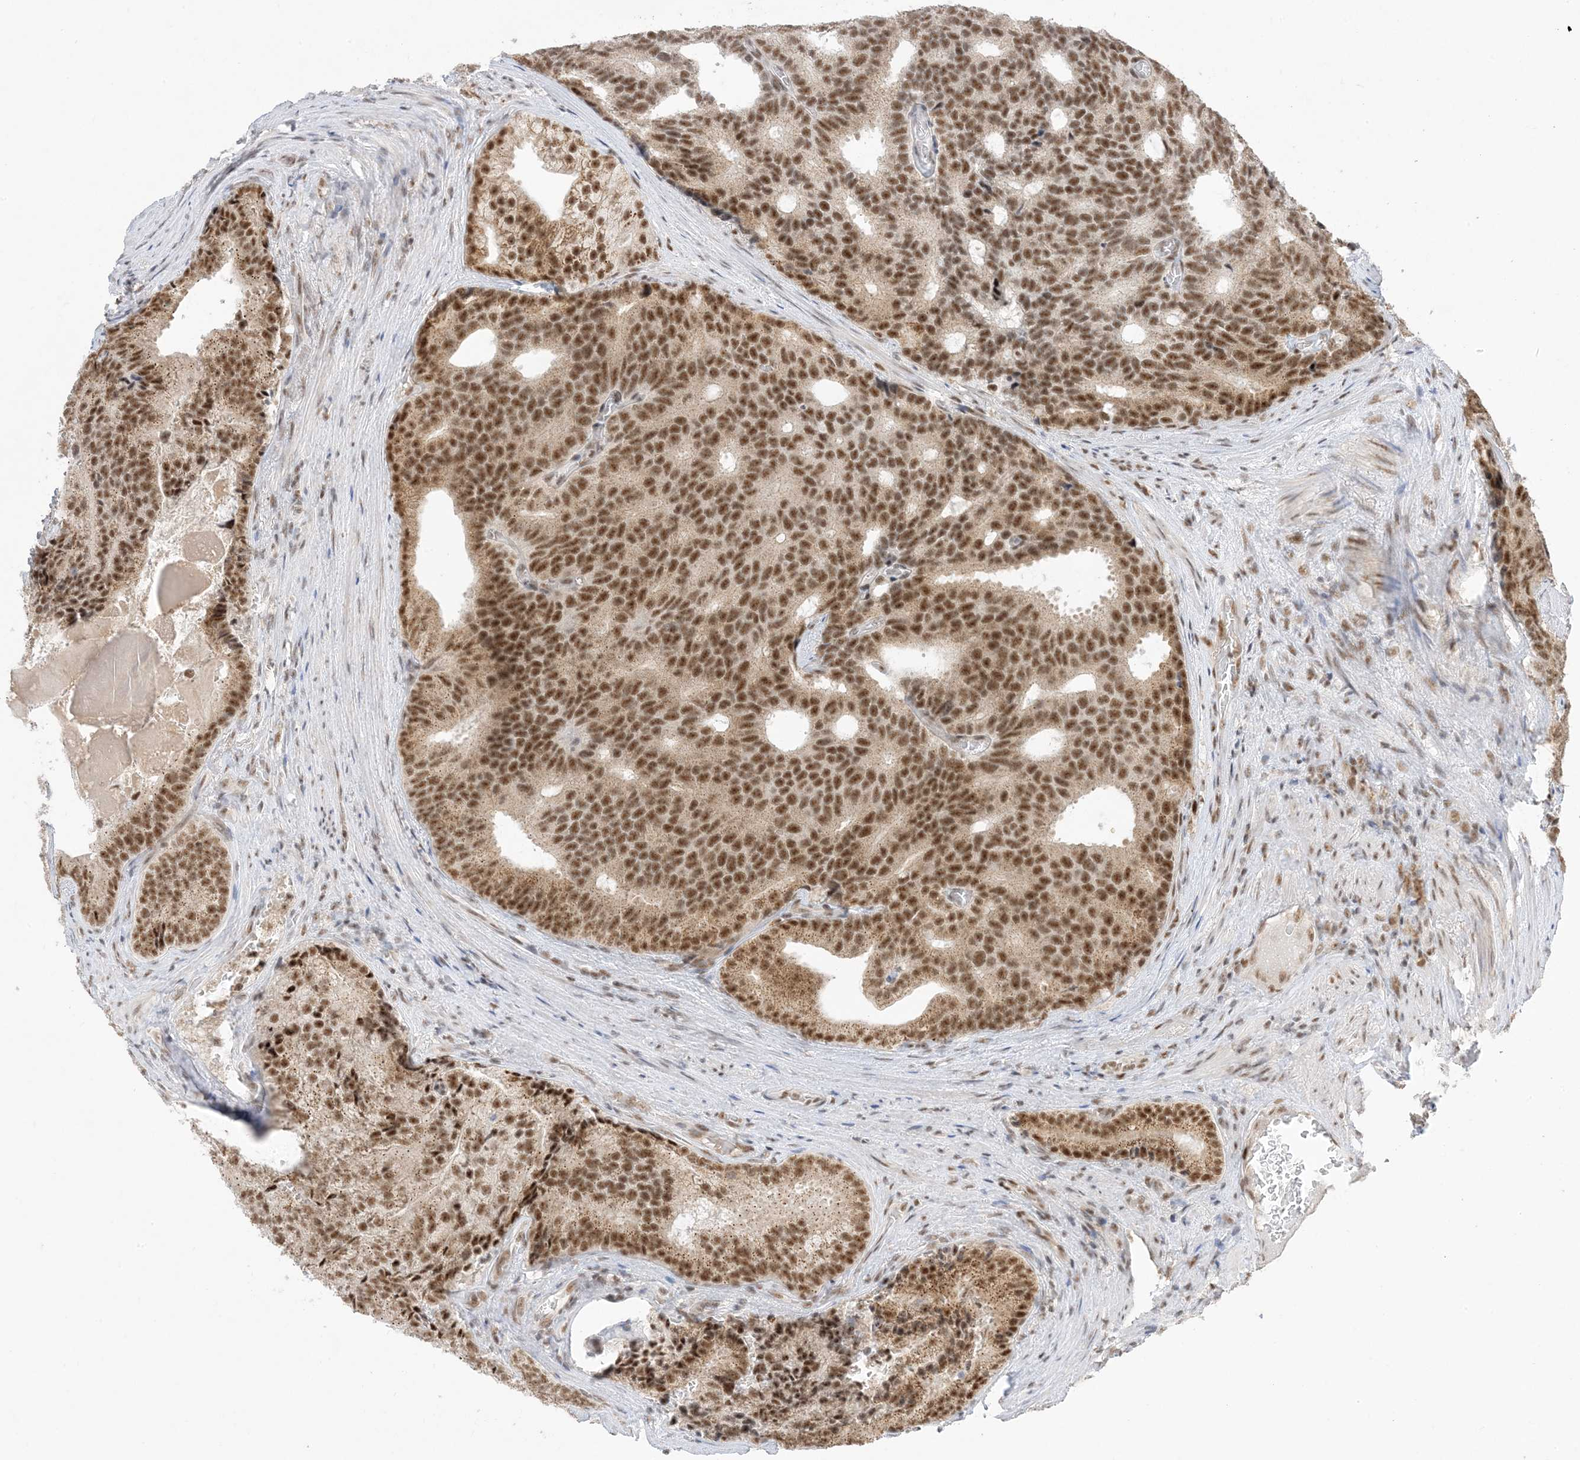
{"staining": {"intensity": "strong", "quantity": ">75%", "location": "nuclear"}, "tissue": "prostate cancer", "cell_type": "Tumor cells", "image_type": "cancer", "snomed": [{"axis": "morphology", "description": "Adenocarcinoma, Low grade"}, {"axis": "topography", "description": "Prostate"}], "caption": "IHC histopathology image of neoplastic tissue: prostate cancer stained using IHC reveals high levels of strong protein expression localized specifically in the nuclear of tumor cells, appearing as a nuclear brown color.", "gene": "SF3A3", "patient": {"sex": "male", "age": 71}}